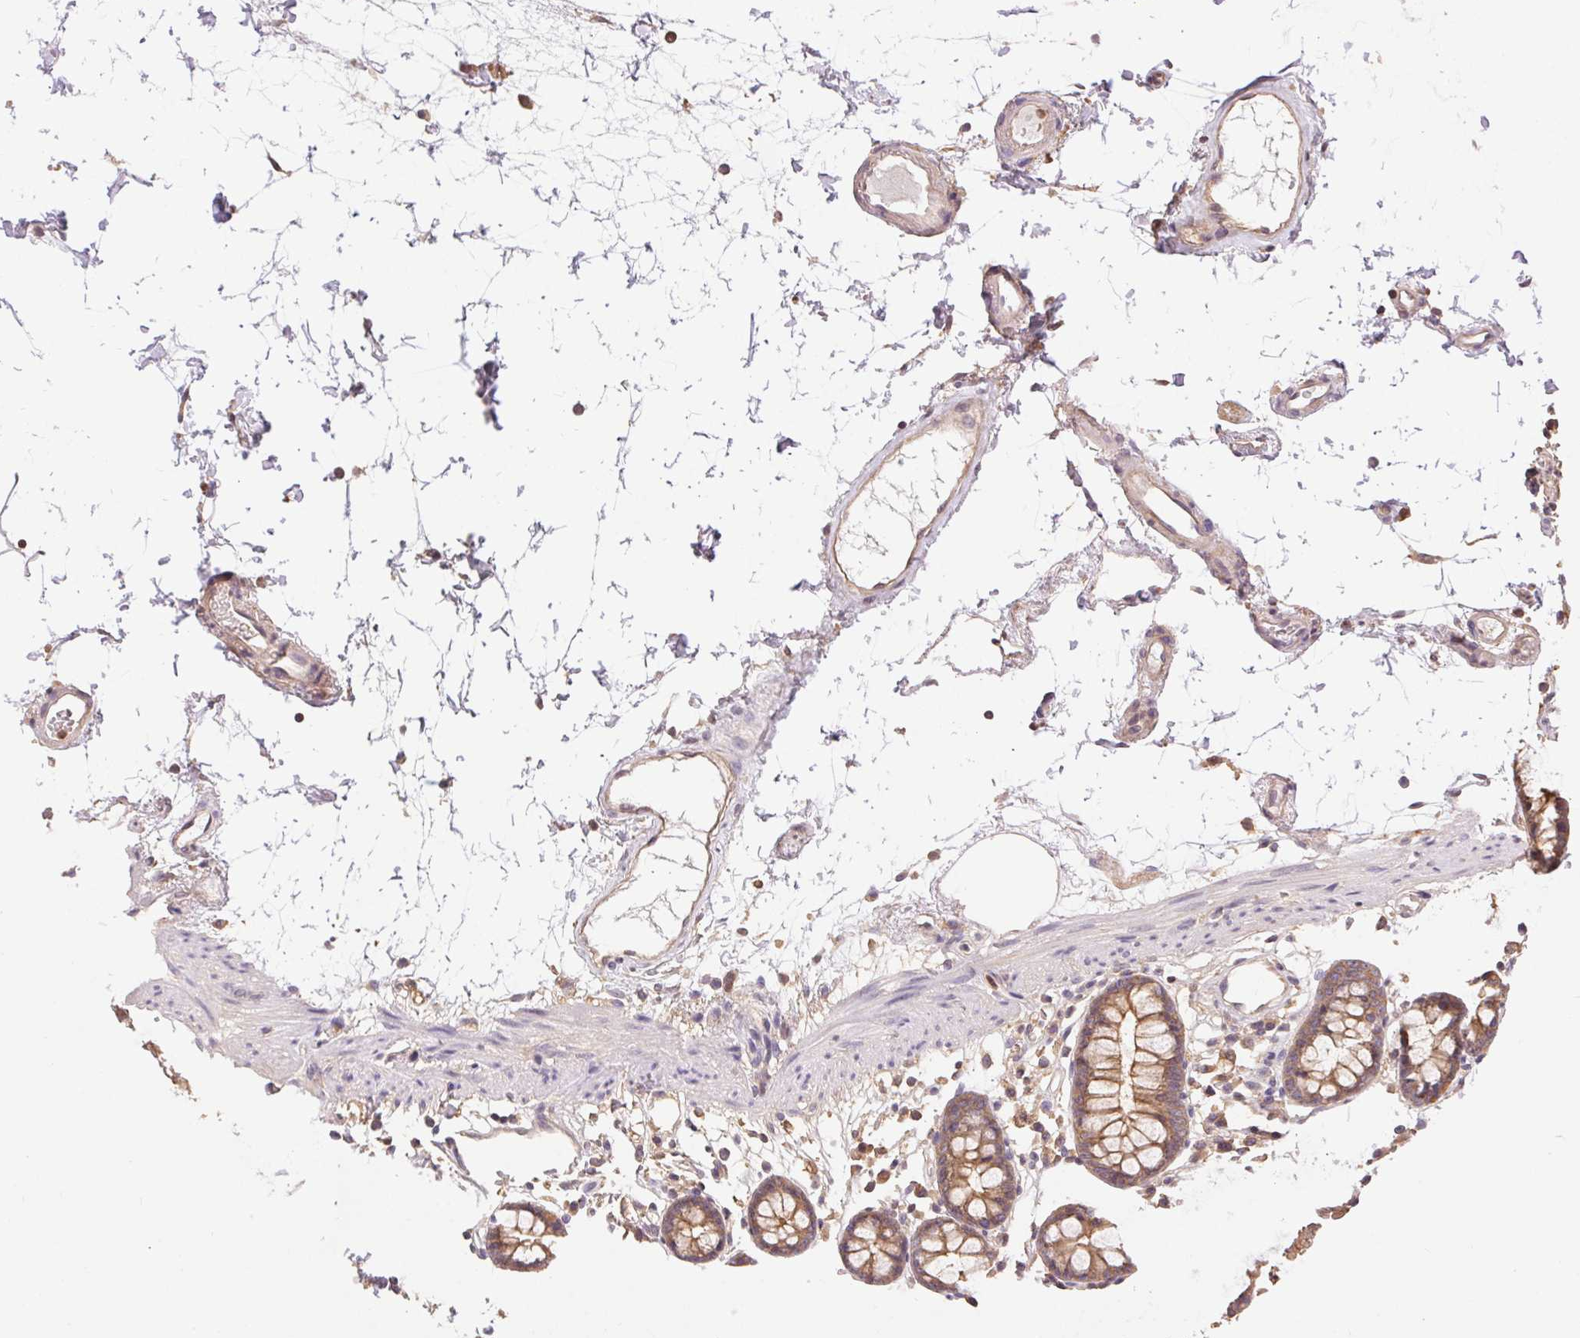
{"staining": {"intensity": "weak", "quantity": ">75%", "location": "cytoplasmic/membranous"}, "tissue": "colon", "cell_type": "Endothelial cells", "image_type": "normal", "snomed": [{"axis": "morphology", "description": "Normal tissue, NOS"}, {"axis": "topography", "description": "Colon"}], "caption": "DAB immunohistochemical staining of normal human colon shows weak cytoplasmic/membranous protein expression in approximately >75% of endothelial cells. (Brightfield microscopy of DAB IHC at high magnification).", "gene": "GDI1", "patient": {"sex": "female", "age": 84}}